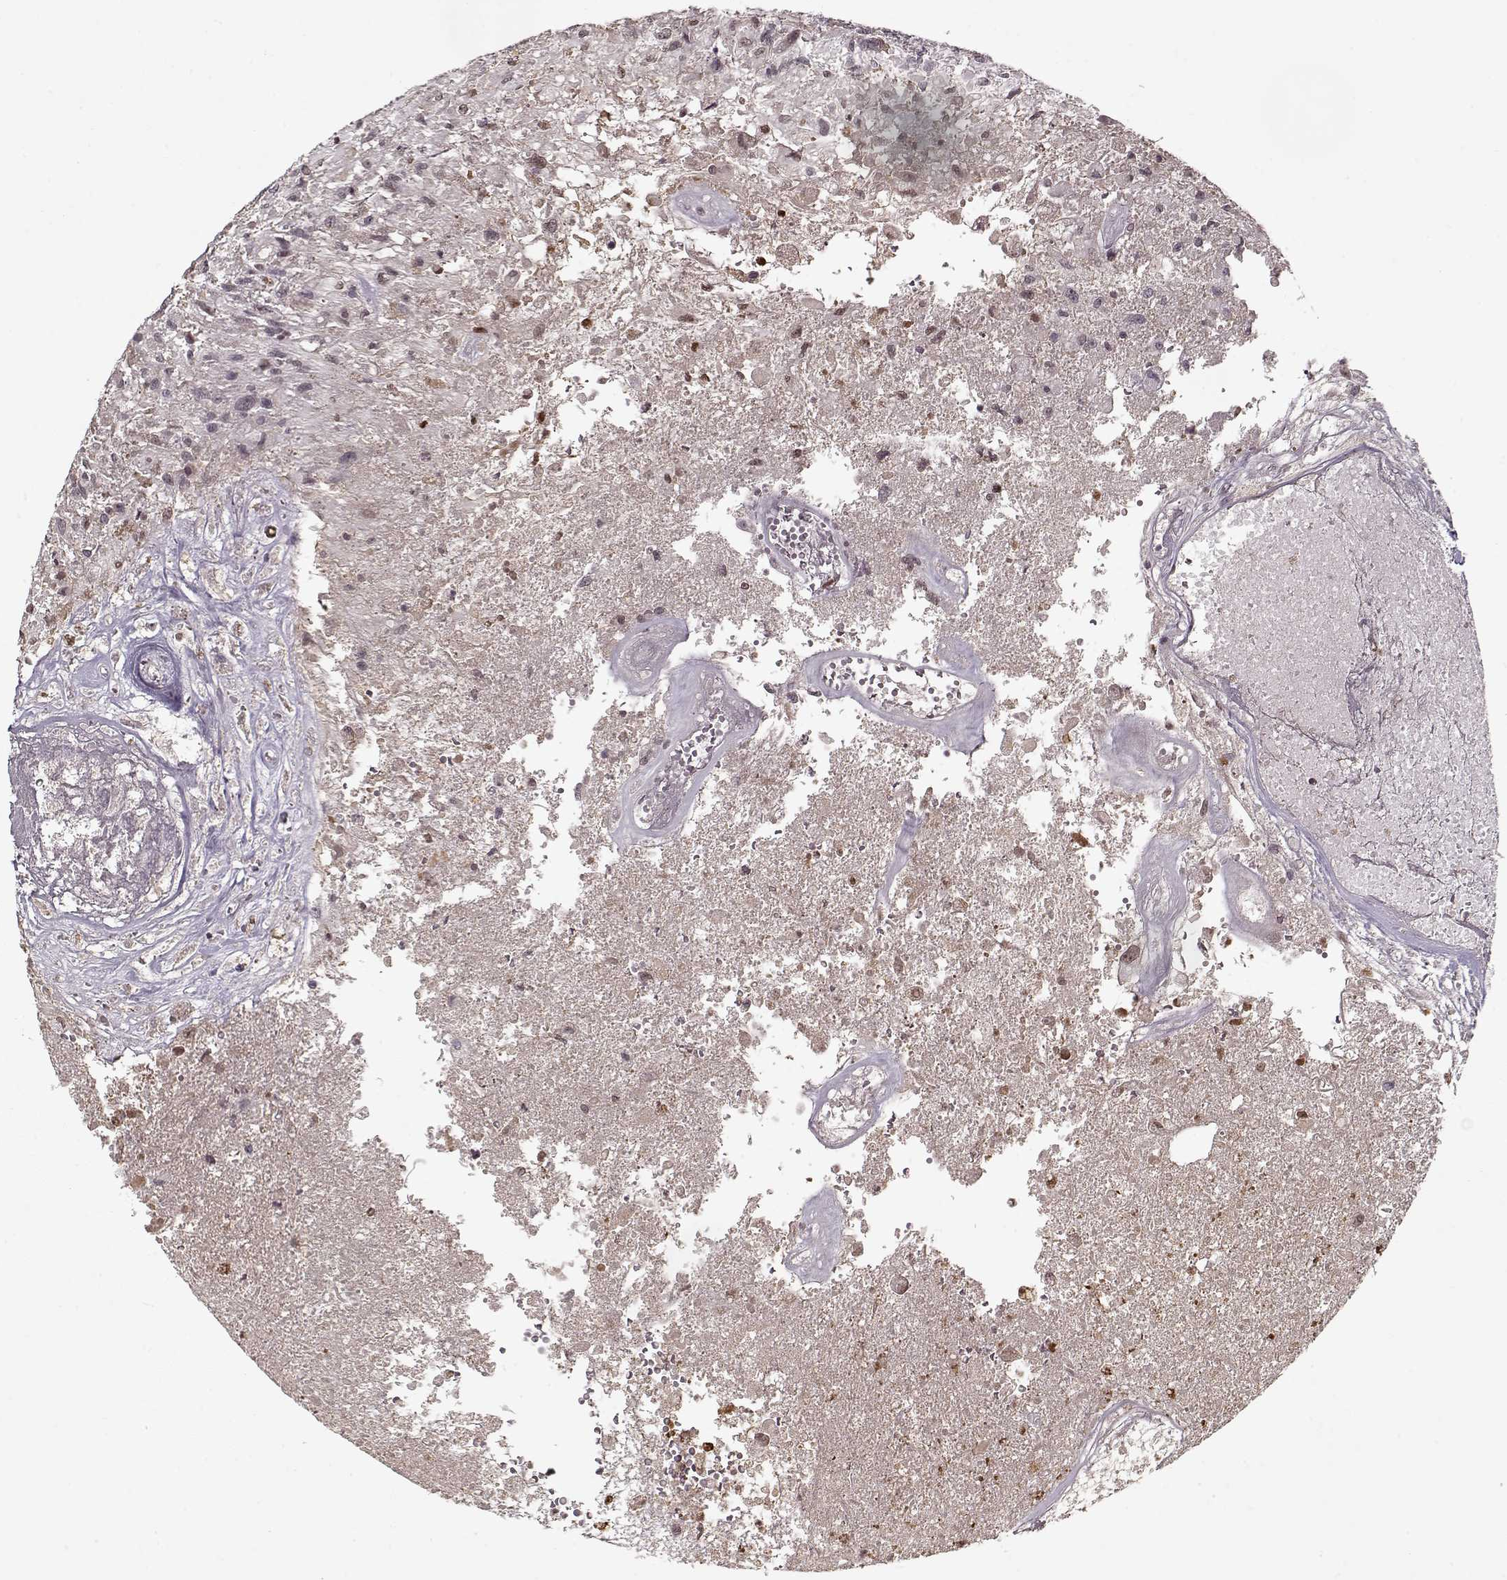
{"staining": {"intensity": "negative", "quantity": "none", "location": "none"}, "tissue": "glioma", "cell_type": "Tumor cells", "image_type": "cancer", "snomed": [{"axis": "morphology", "description": "Glioma, malignant, High grade"}, {"axis": "topography", "description": "Brain"}], "caption": "Immunohistochemistry image of malignant glioma (high-grade) stained for a protein (brown), which demonstrates no positivity in tumor cells. Brightfield microscopy of immunohistochemistry stained with DAB (brown) and hematoxylin (blue), captured at high magnification.", "gene": "AFM", "patient": {"sex": "male", "age": 56}}